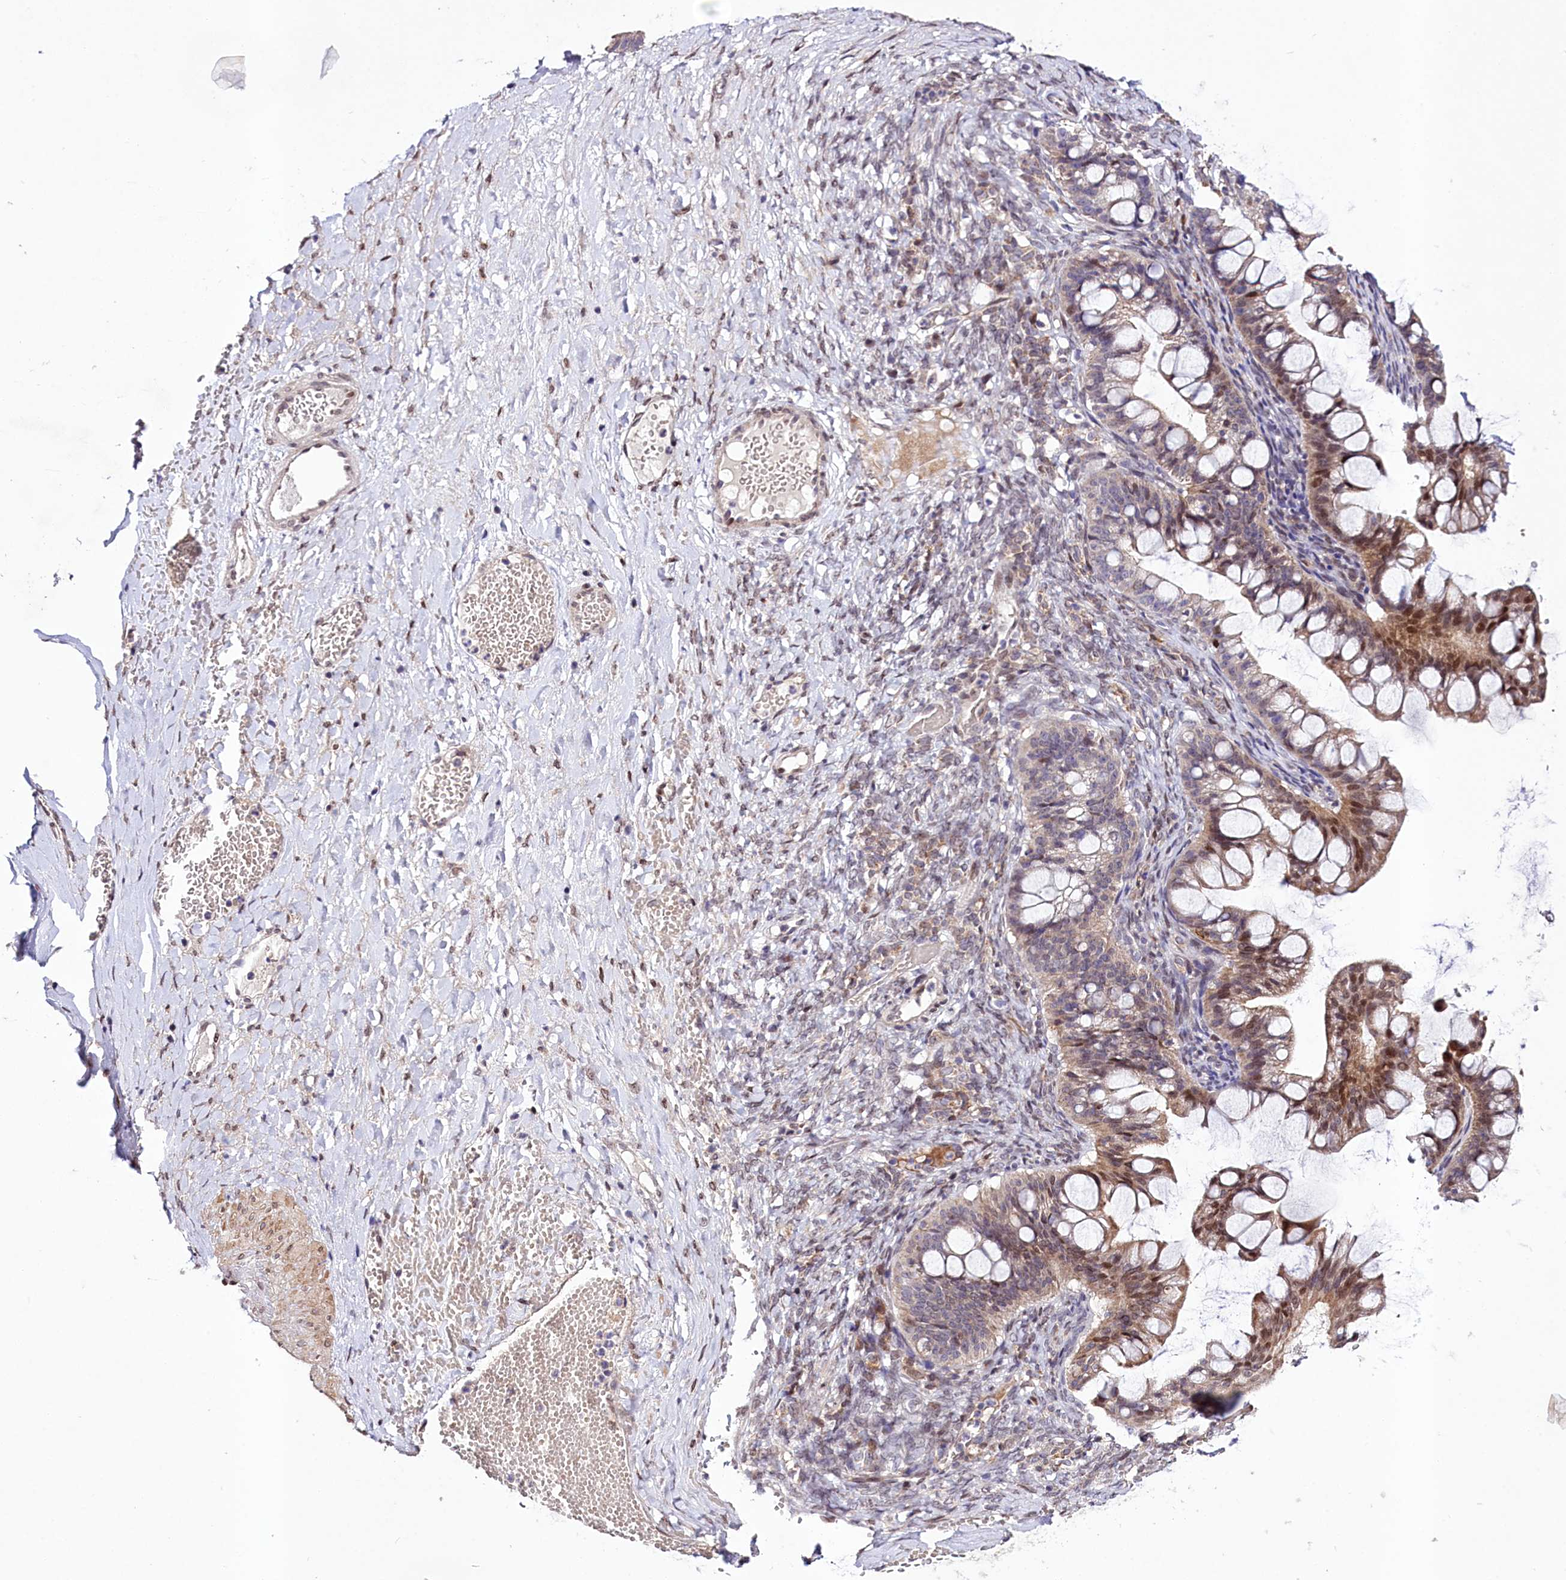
{"staining": {"intensity": "moderate", "quantity": "<25%", "location": "cytoplasmic/membranous,nuclear"}, "tissue": "ovarian cancer", "cell_type": "Tumor cells", "image_type": "cancer", "snomed": [{"axis": "morphology", "description": "Cystadenocarcinoma, mucinous, NOS"}, {"axis": "topography", "description": "Ovary"}], "caption": "Immunohistochemistry (IHC) image of mucinous cystadenocarcinoma (ovarian) stained for a protein (brown), which demonstrates low levels of moderate cytoplasmic/membranous and nuclear expression in about <25% of tumor cells.", "gene": "ZNF226", "patient": {"sex": "female", "age": 73}}